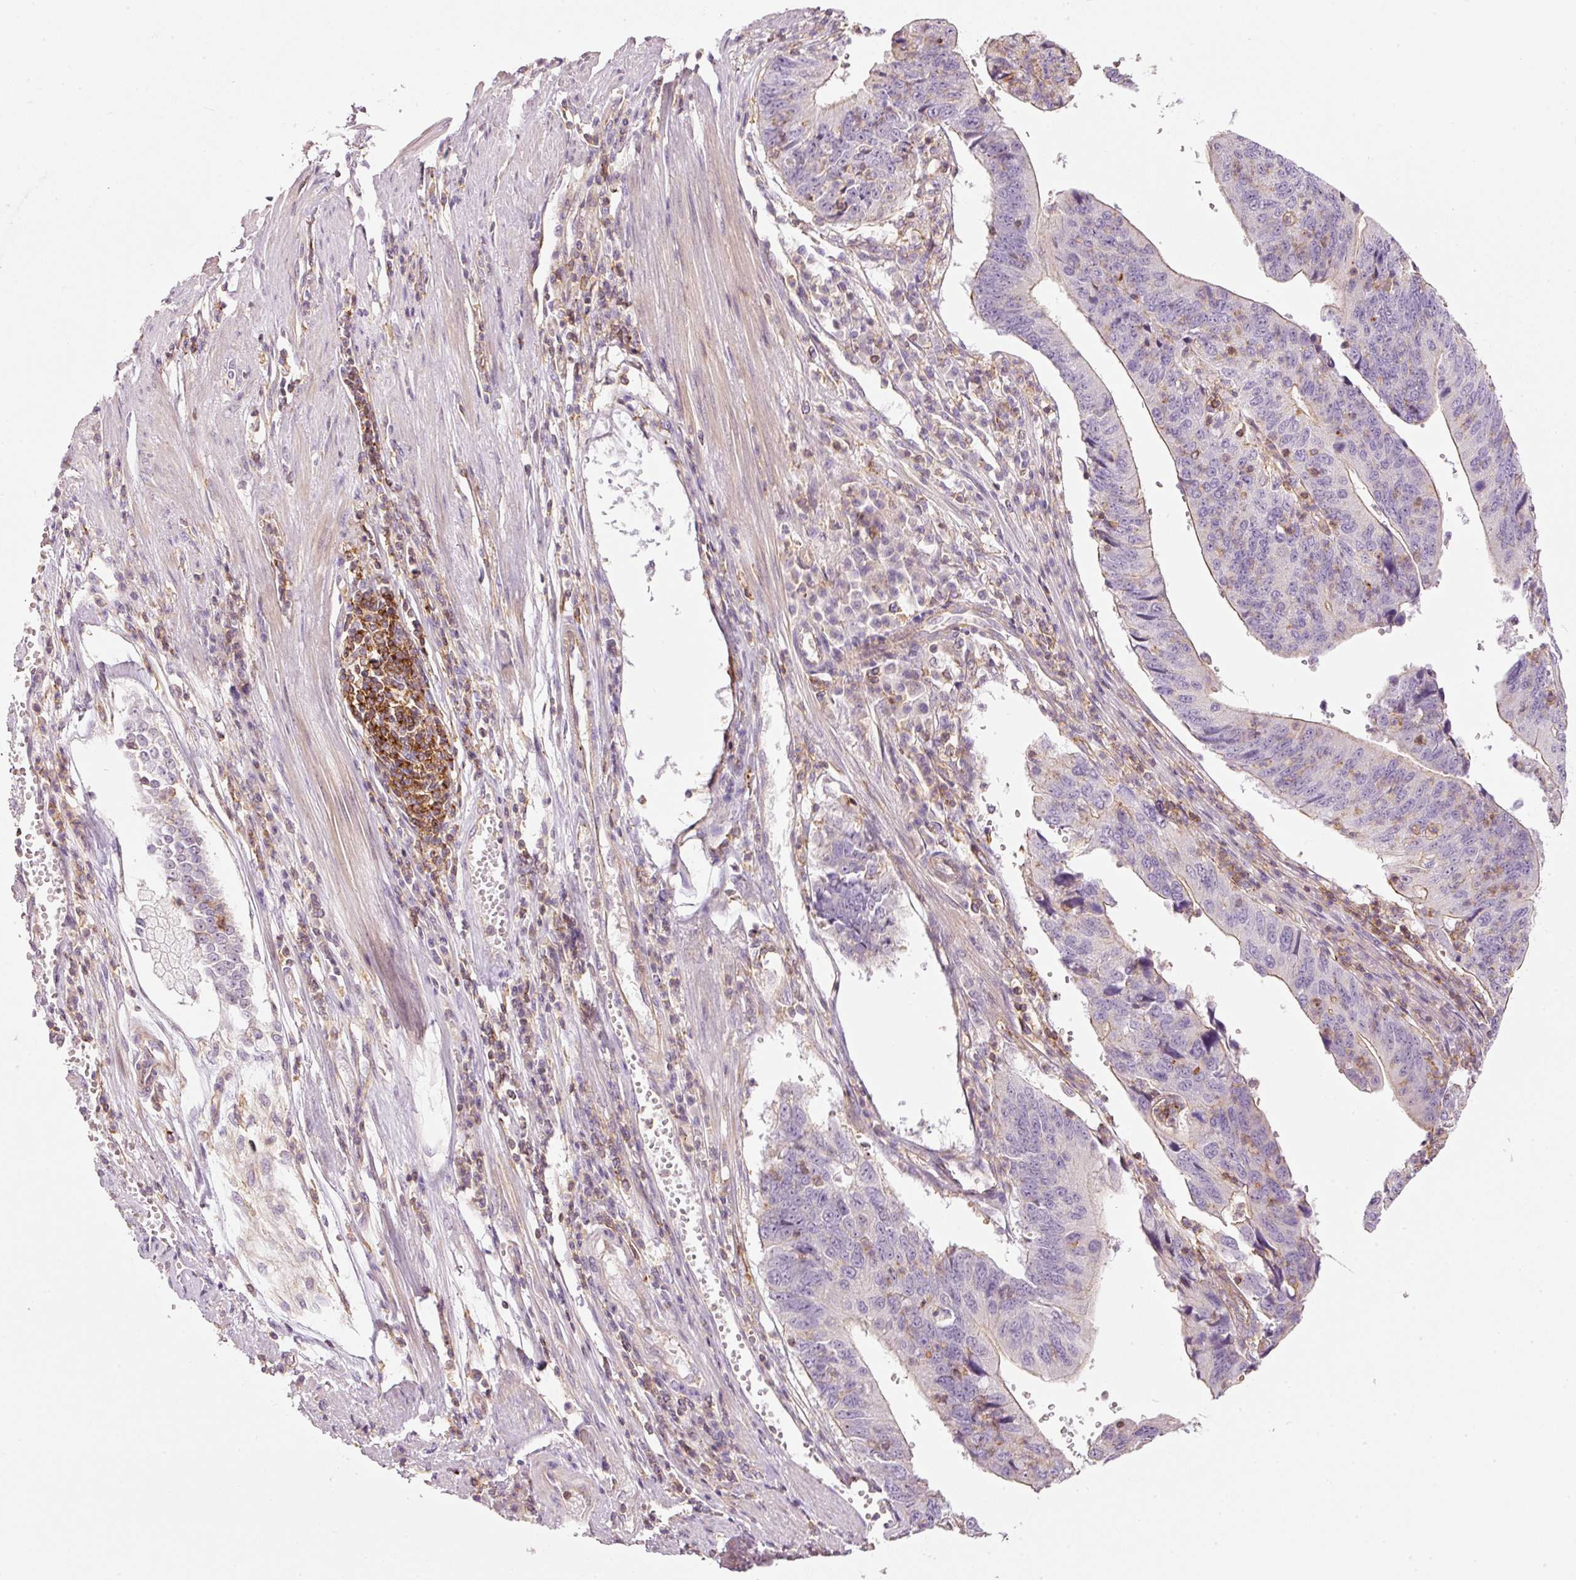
{"staining": {"intensity": "weak", "quantity": "25%-75%", "location": "cytoplasmic/membranous"}, "tissue": "stomach cancer", "cell_type": "Tumor cells", "image_type": "cancer", "snomed": [{"axis": "morphology", "description": "Adenocarcinoma, NOS"}, {"axis": "topography", "description": "Stomach"}], "caption": "High-power microscopy captured an immunohistochemistry histopathology image of stomach cancer (adenocarcinoma), revealing weak cytoplasmic/membranous positivity in about 25%-75% of tumor cells. (IHC, brightfield microscopy, high magnification).", "gene": "SIPA1", "patient": {"sex": "male", "age": 59}}